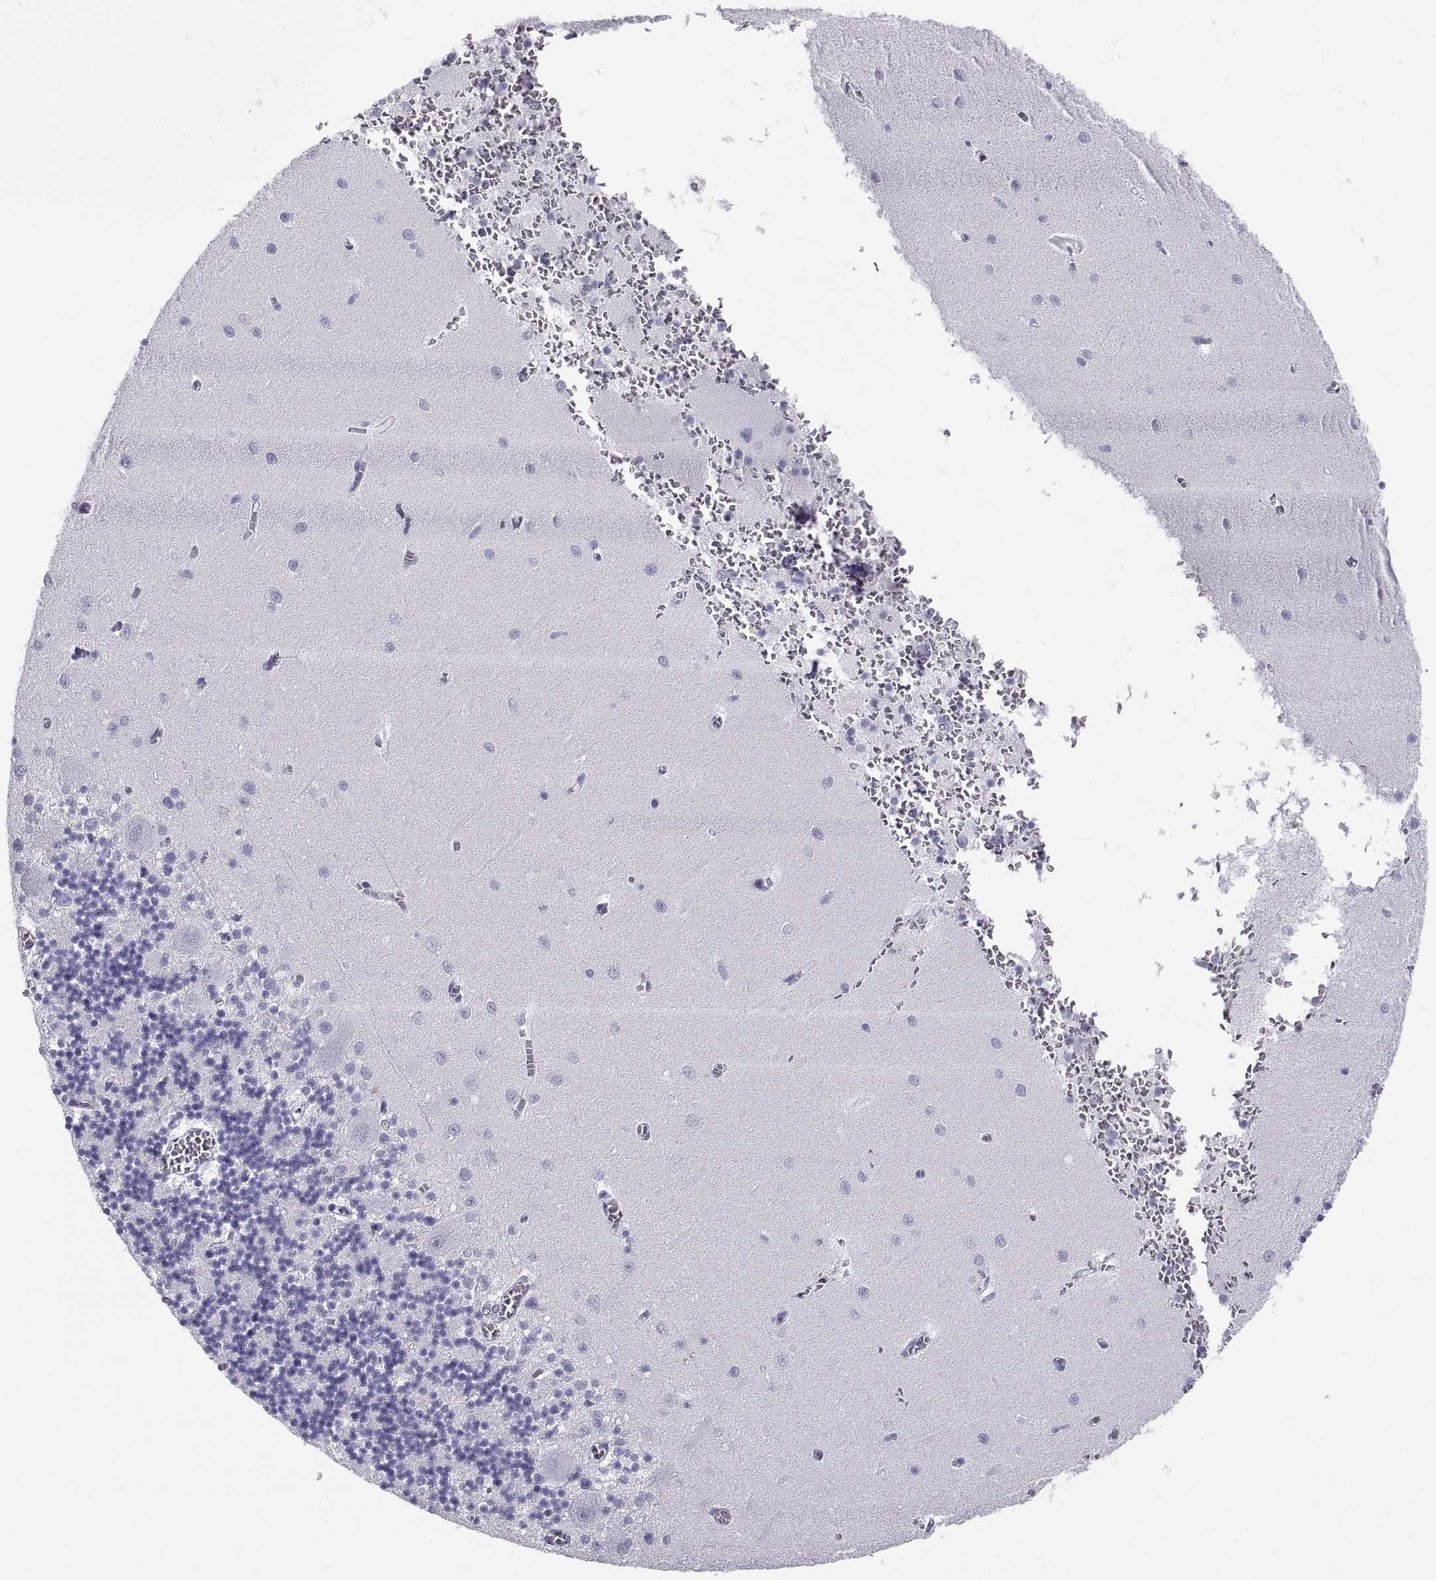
{"staining": {"intensity": "negative", "quantity": "none", "location": "none"}, "tissue": "cerebellum", "cell_type": "Cells in granular layer", "image_type": "normal", "snomed": [{"axis": "morphology", "description": "Normal tissue, NOS"}, {"axis": "topography", "description": "Cerebellum"}], "caption": "Human cerebellum stained for a protein using IHC reveals no expression in cells in granular layer.", "gene": "CT47A10", "patient": {"sex": "female", "age": 64}}